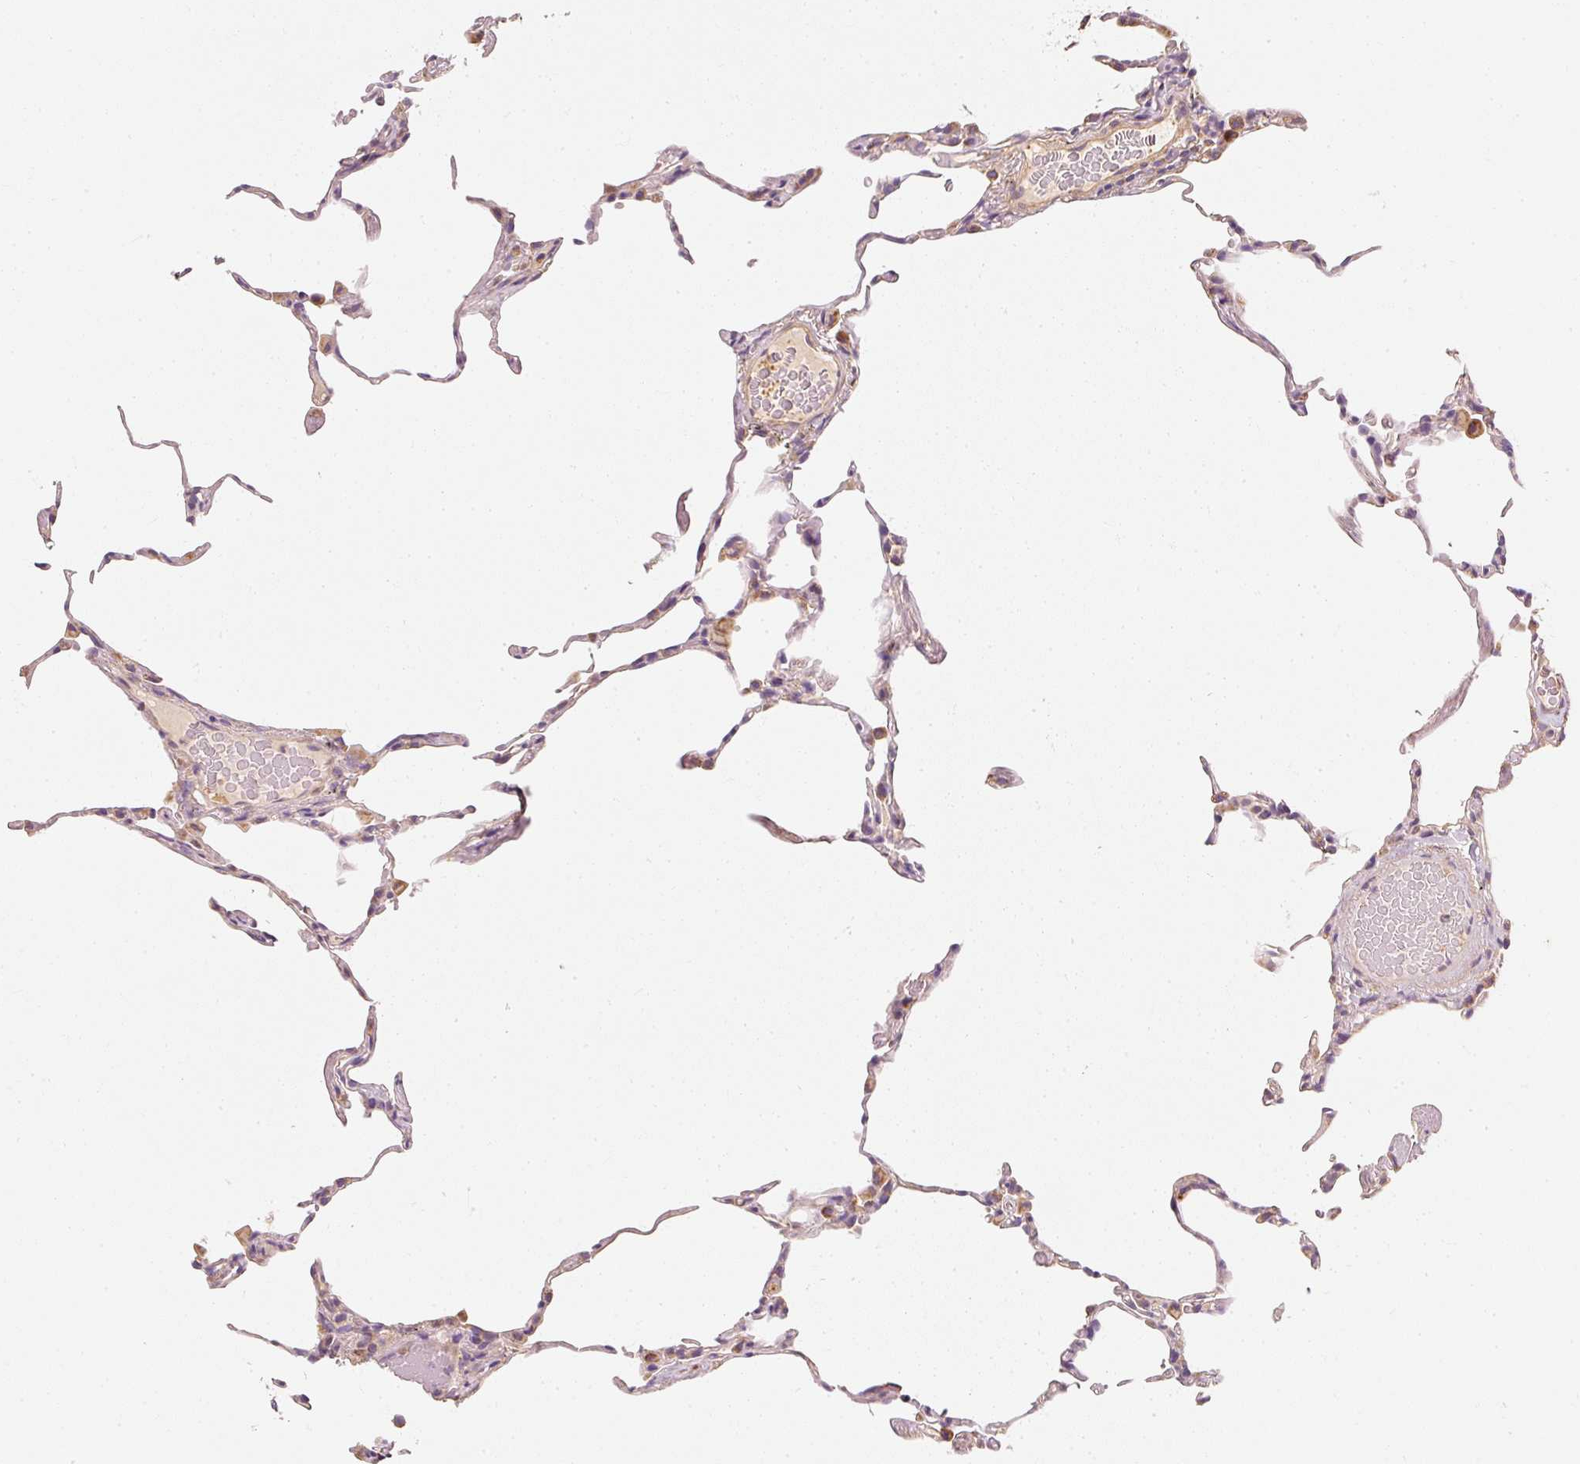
{"staining": {"intensity": "moderate", "quantity": "<25%", "location": "cytoplasmic/membranous"}, "tissue": "lung", "cell_type": "Alveolar cells", "image_type": "normal", "snomed": [{"axis": "morphology", "description": "Normal tissue, NOS"}, {"axis": "topography", "description": "Lung"}], "caption": "Benign lung was stained to show a protein in brown. There is low levels of moderate cytoplasmic/membranous expression in approximately <25% of alveolar cells.", "gene": "TOMM40", "patient": {"sex": "female", "age": 57}}